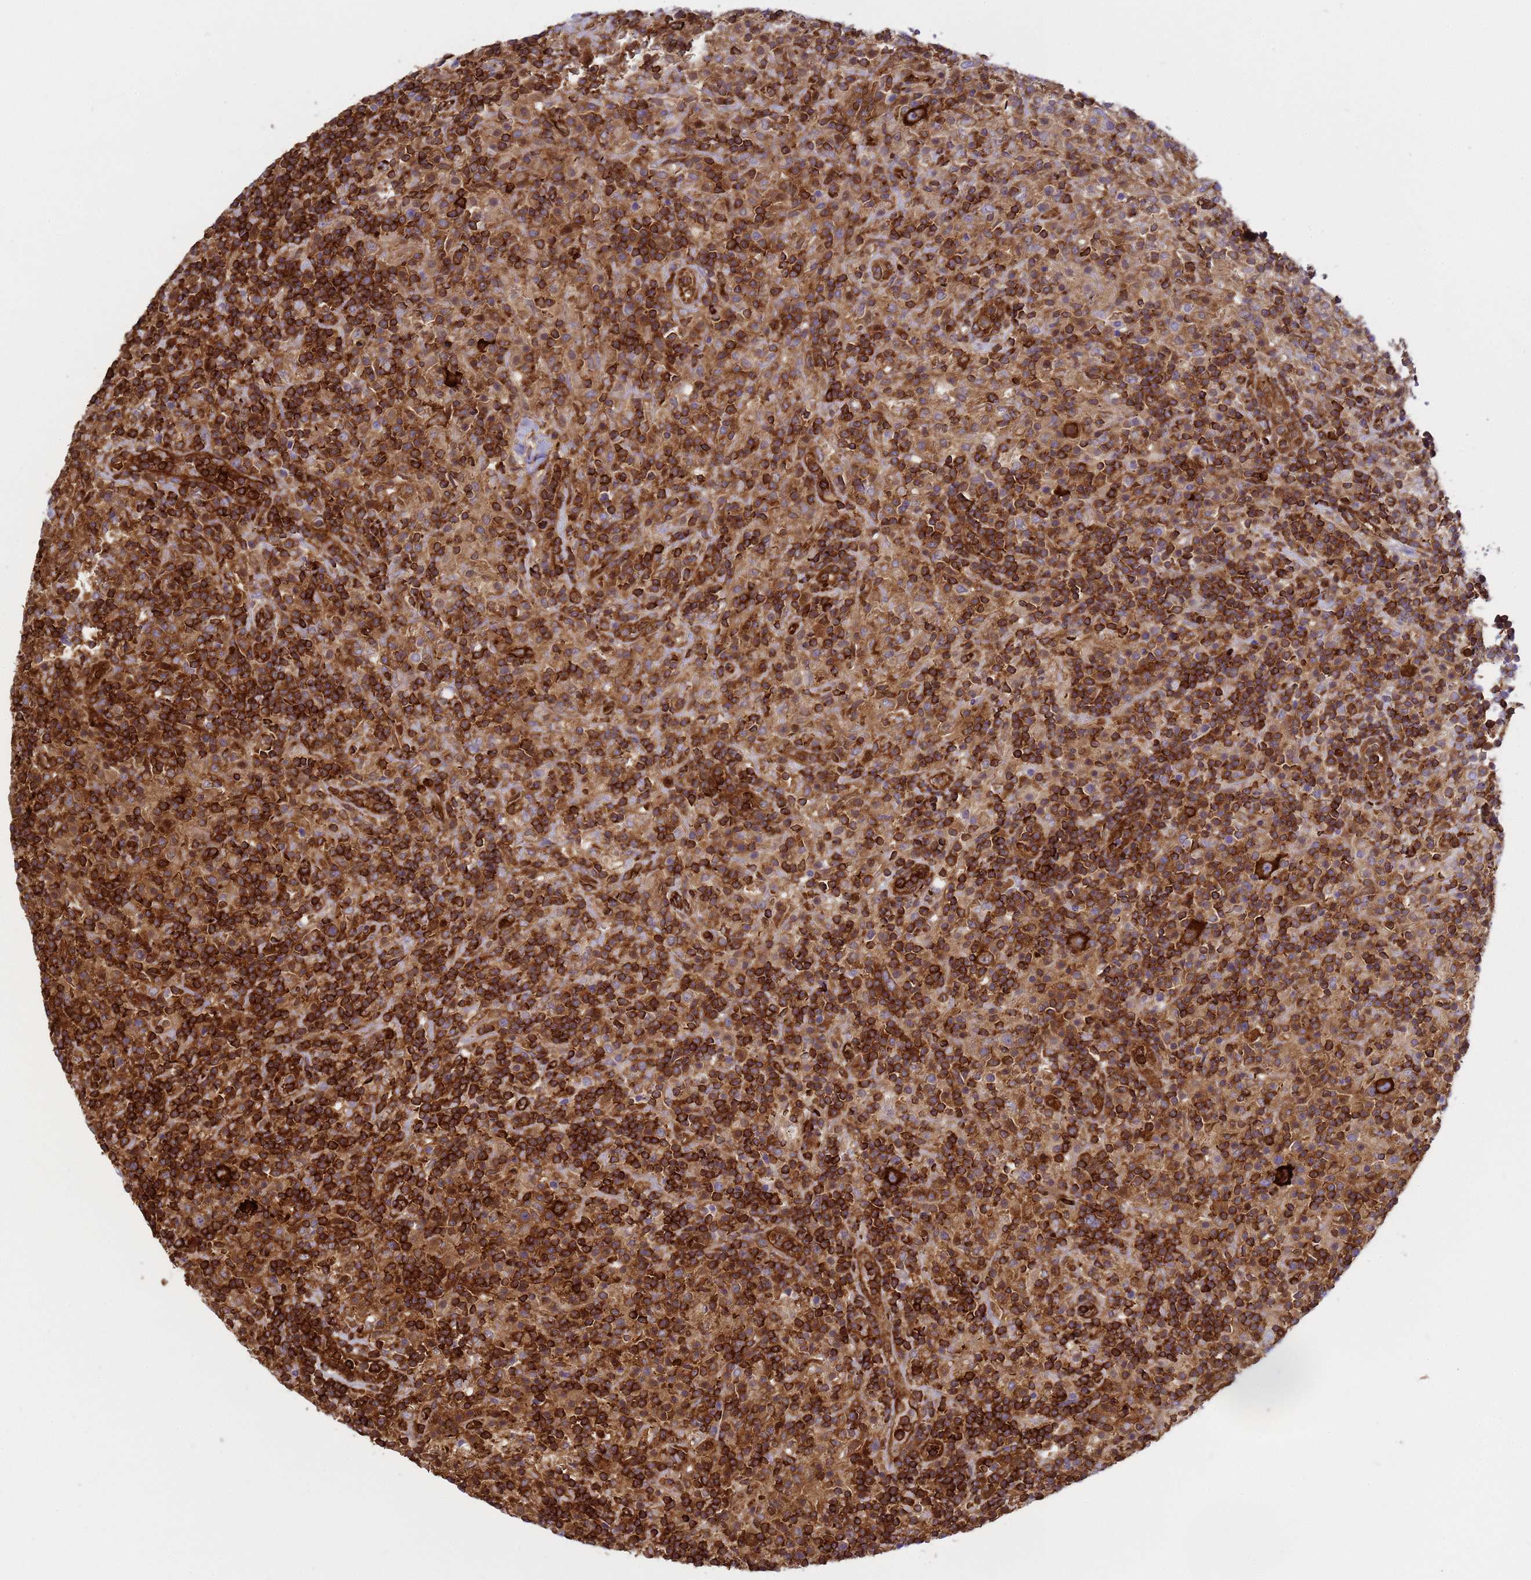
{"staining": {"intensity": "strong", "quantity": ">75%", "location": "cytoplasmic/membranous"}, "tissue": "lymphoma", "cell_type": "Tumor cells", "image_type": "cancer", "snomed": [{"axis": "morphology", "description": "Hodgkin's disease, NOS"}, {"axis": "topography", "description": "Lymph node"}], "caption": "Lymphoma was stained to show a protein in brown. There is high levels of strong cytoplasmic/membranous staining in approximately >75% of tumor cells. (DAB IHC, brown staining for protein, blue staining for nuclei).", "gene": "ZBTB8OS", "patient": {"sex": "male", "age": 70}}